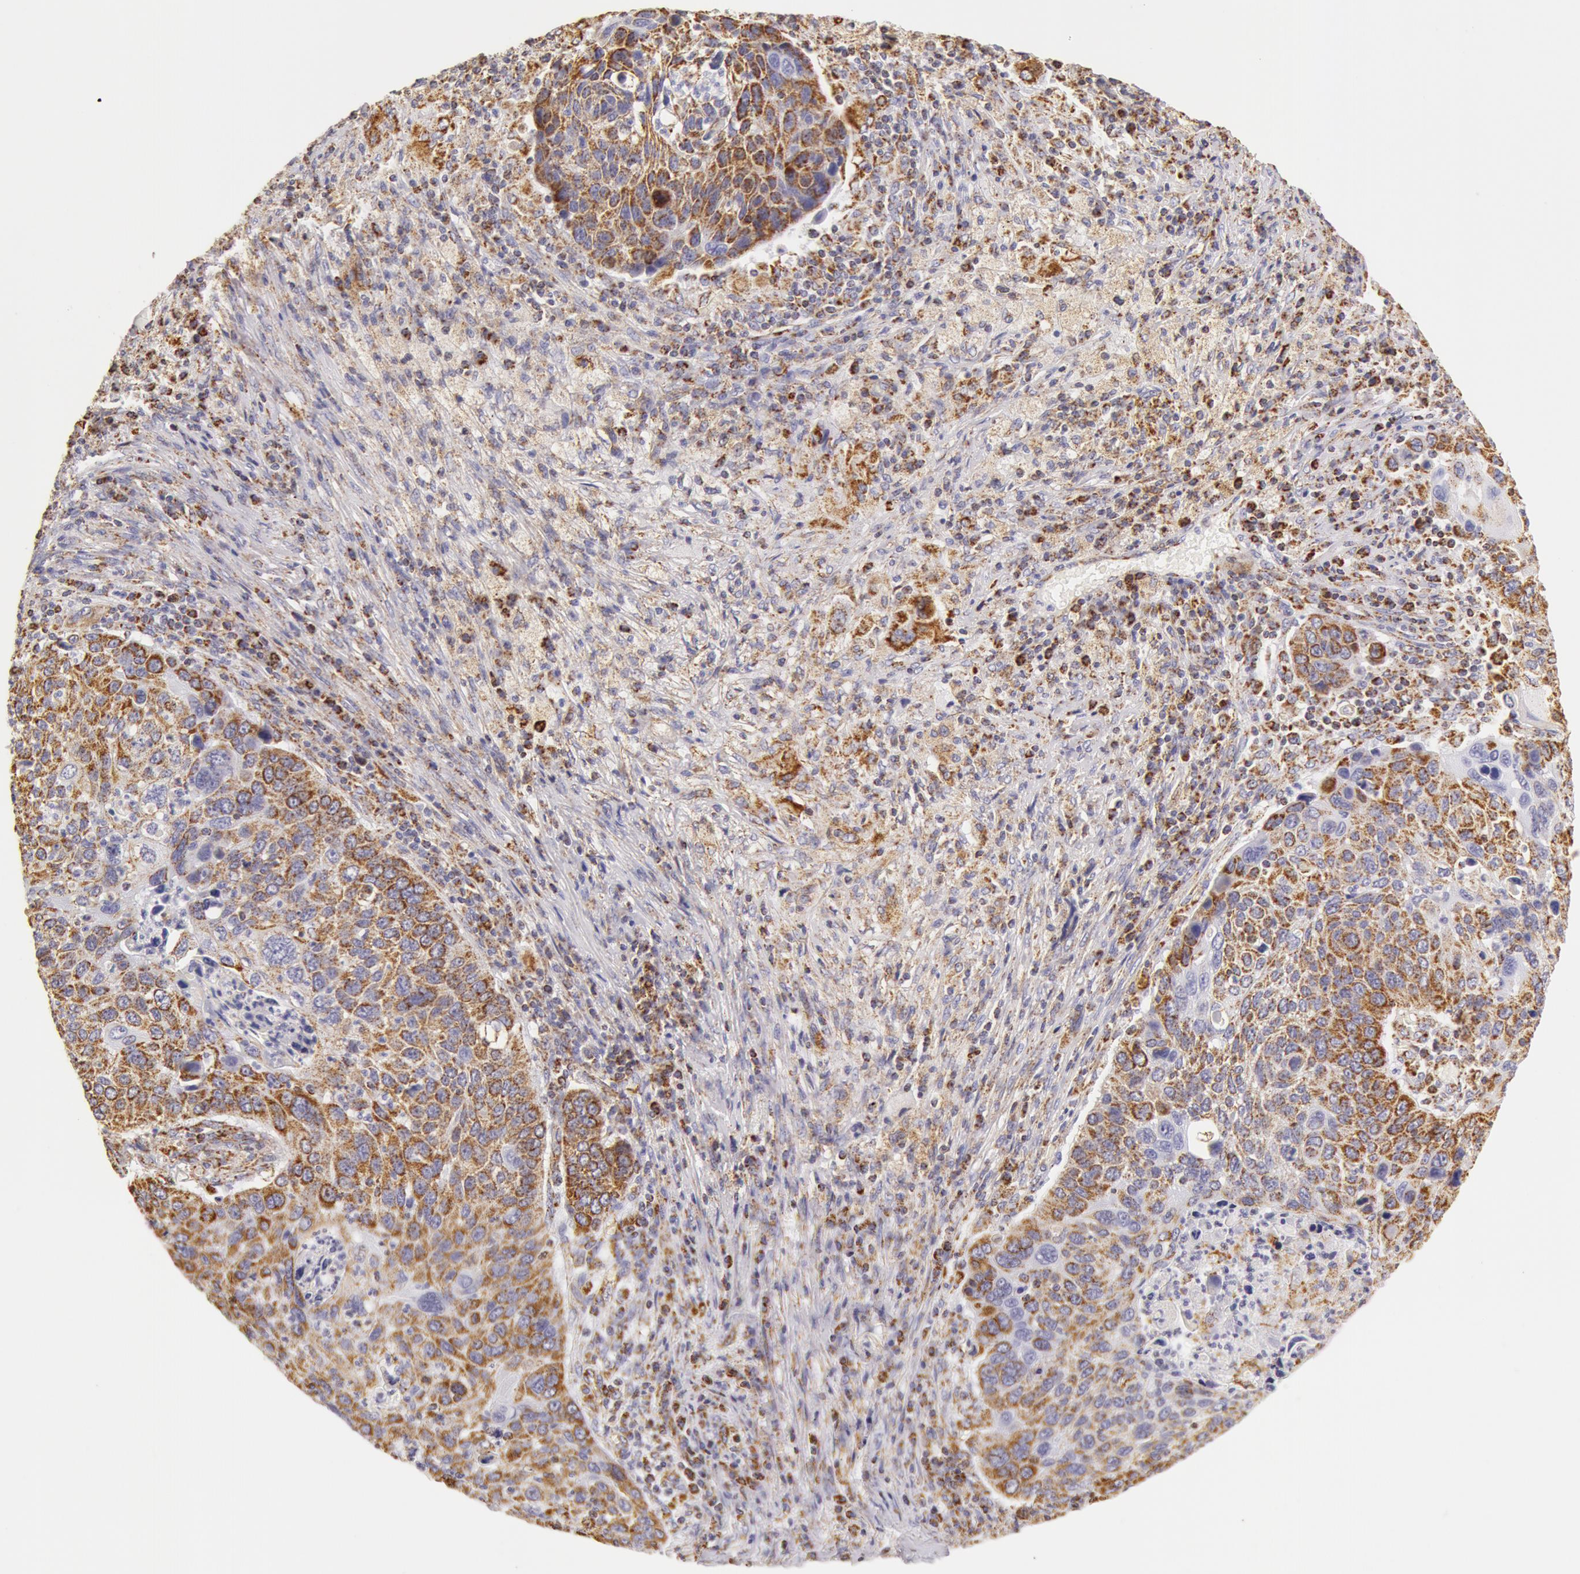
{"staining": {"intensity": "moderate", "quantity": ">75%", "location": "cytoplasmic/membranous"}, "tissue": "lung cancer", "cell_type": "Tumor cells", "image_type": "cancer", "snomed": [{"axis": "morphology", "description": "Squamous cell carcinoma, NOS"}, {"axis": "topography", "description": "Lung"}], "caption": "Human lung squamous cell carcinoma stained with a brown dye exhibits moderate cytoplasmic/membranous positive positivity in approximately >75% of tumor cells.", "gene": "ATP5F1B", "patient": {"sex": "male", "age": 68}}